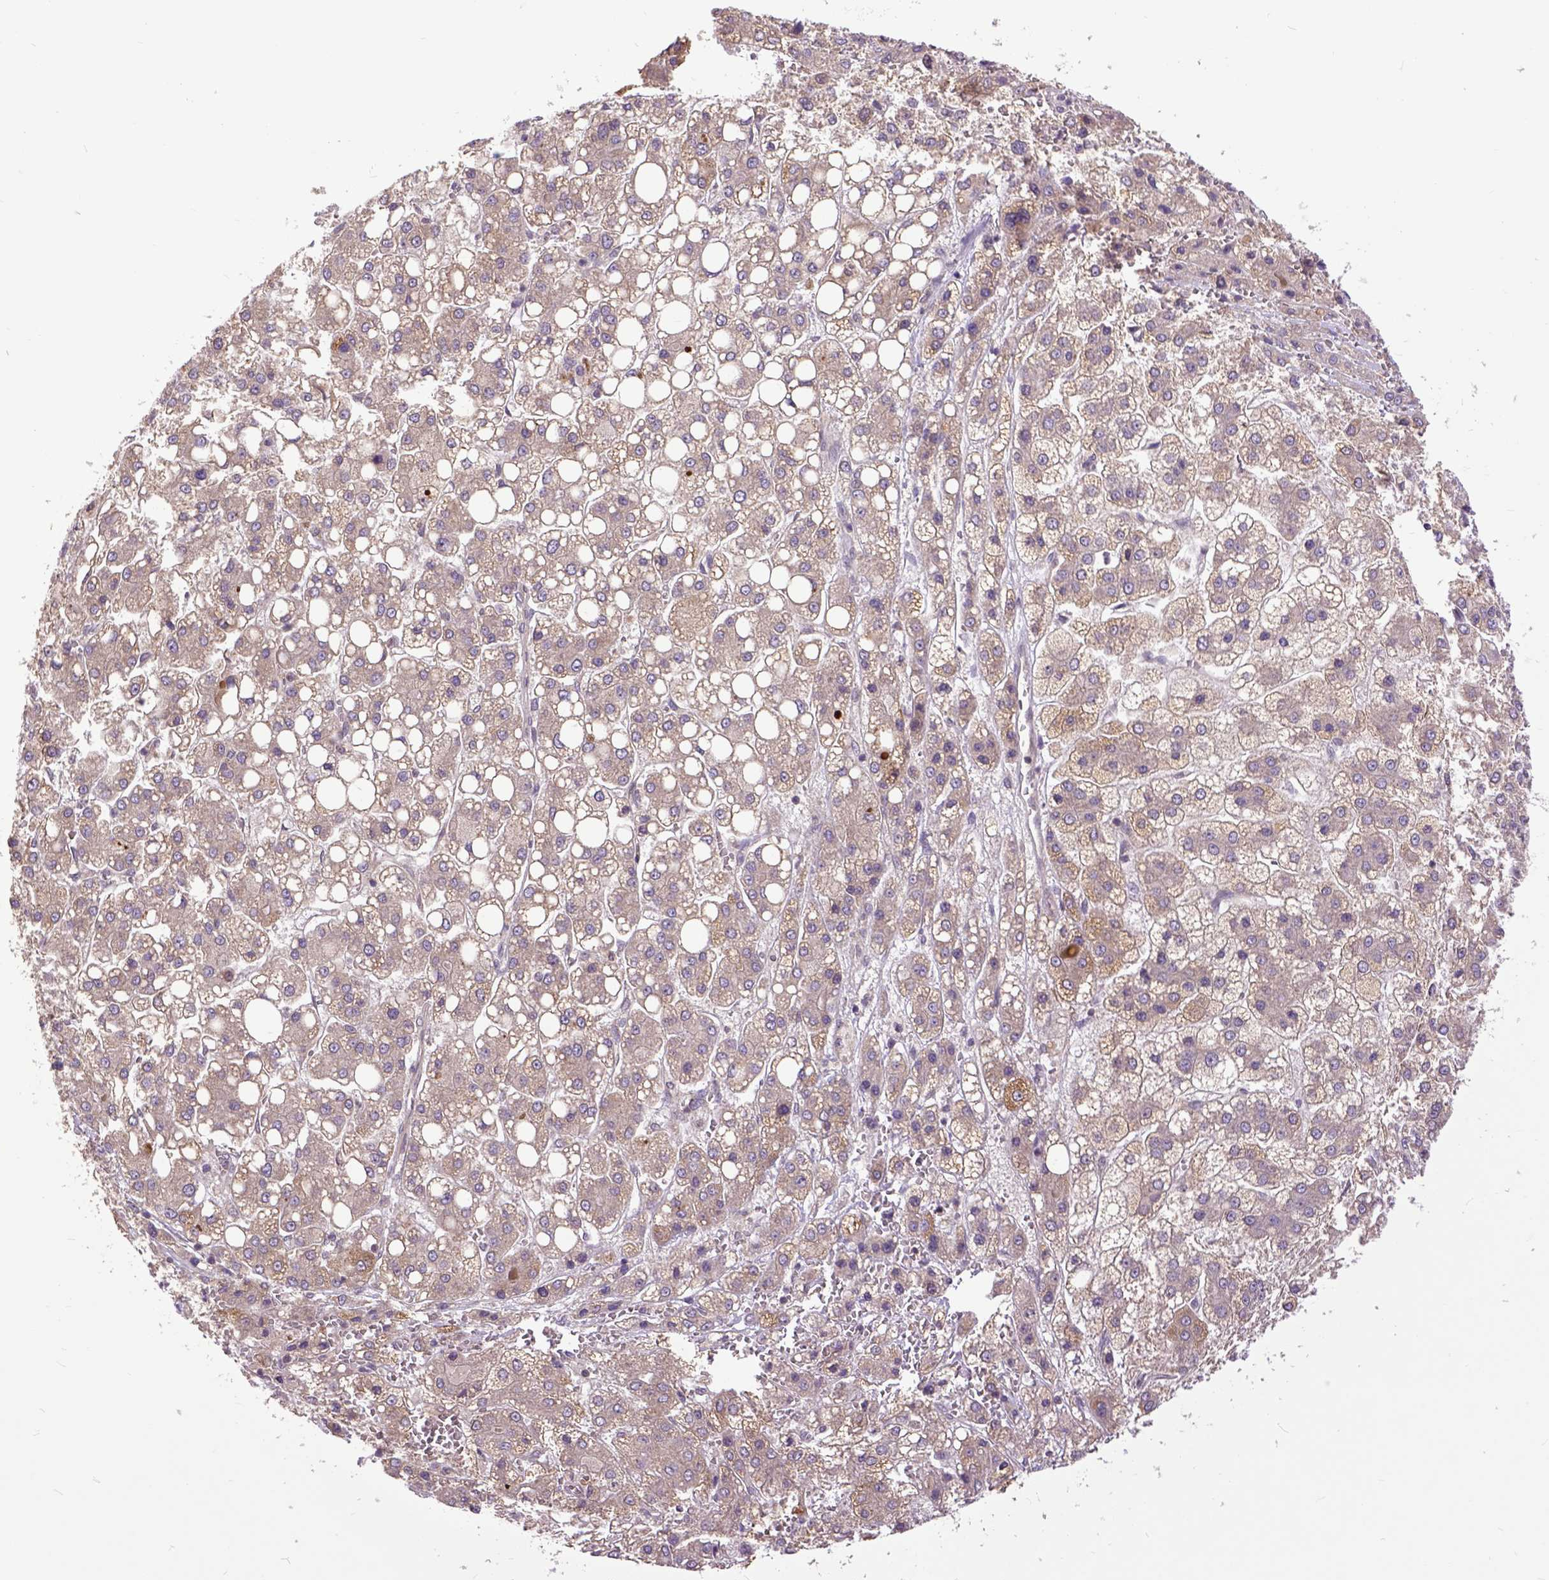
{"staining": {"intensity": "weak", "quantity": ">75%", "location": "cytoplasmic/membranous"}, "tissue": "liver cancer", "cell_type": "Tumor cells", "image_type": "cancer", "snomed": [{"axis": "morphology", "description": "Carcinoma, Hepatocellular, NOS"}, {"axis": "topography", "description": "Liver"}], "caption": "Hepatocellular carcinoma (liver) stained with a brown dye exhibits weak cytoplasmic/membranous positive expression in approximately >75% of tumor cells.", "gene": "ARL1", "patient": {"sex": "male", "age": 73}}